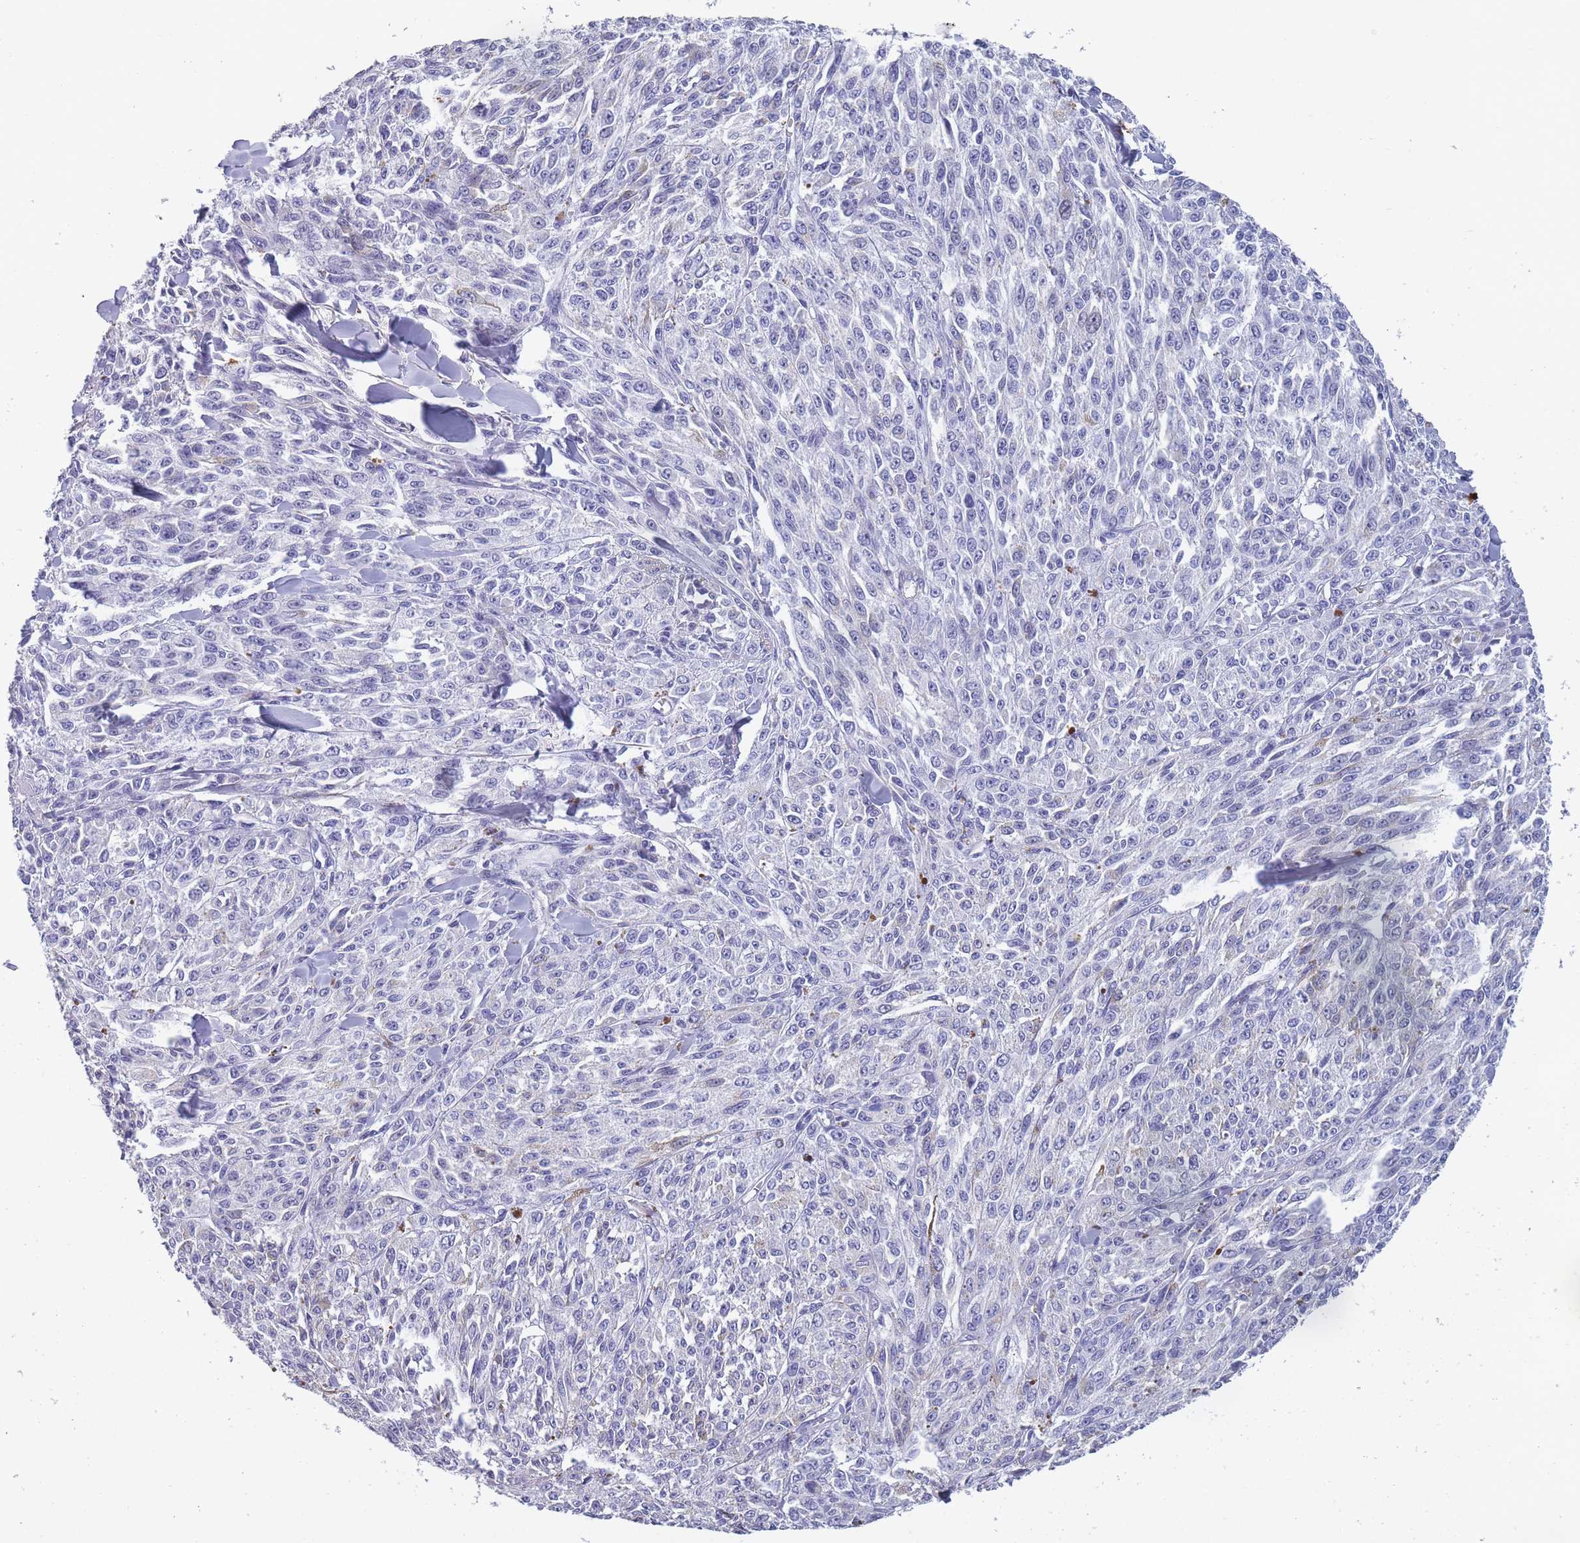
{"staining": {"intensity": "negative", "quantity": "none", "location": "none"}, "tissue": "melanoma", "cell_type": "Tumor cells", "image_type": "cancer", "snomed": [{"axis": "morphology", "description": "Malignant melanoma, NOS"}, {"axis": "topography", "description": "Skin"}], "caption": "Immunohistochemistry (IHC) image of malignant melanoma stained for a protein (brown), which demonstrates no expression in tumor cells.", "gene": "OR4C5", "patient": {"sex": "female", "age": 52}}